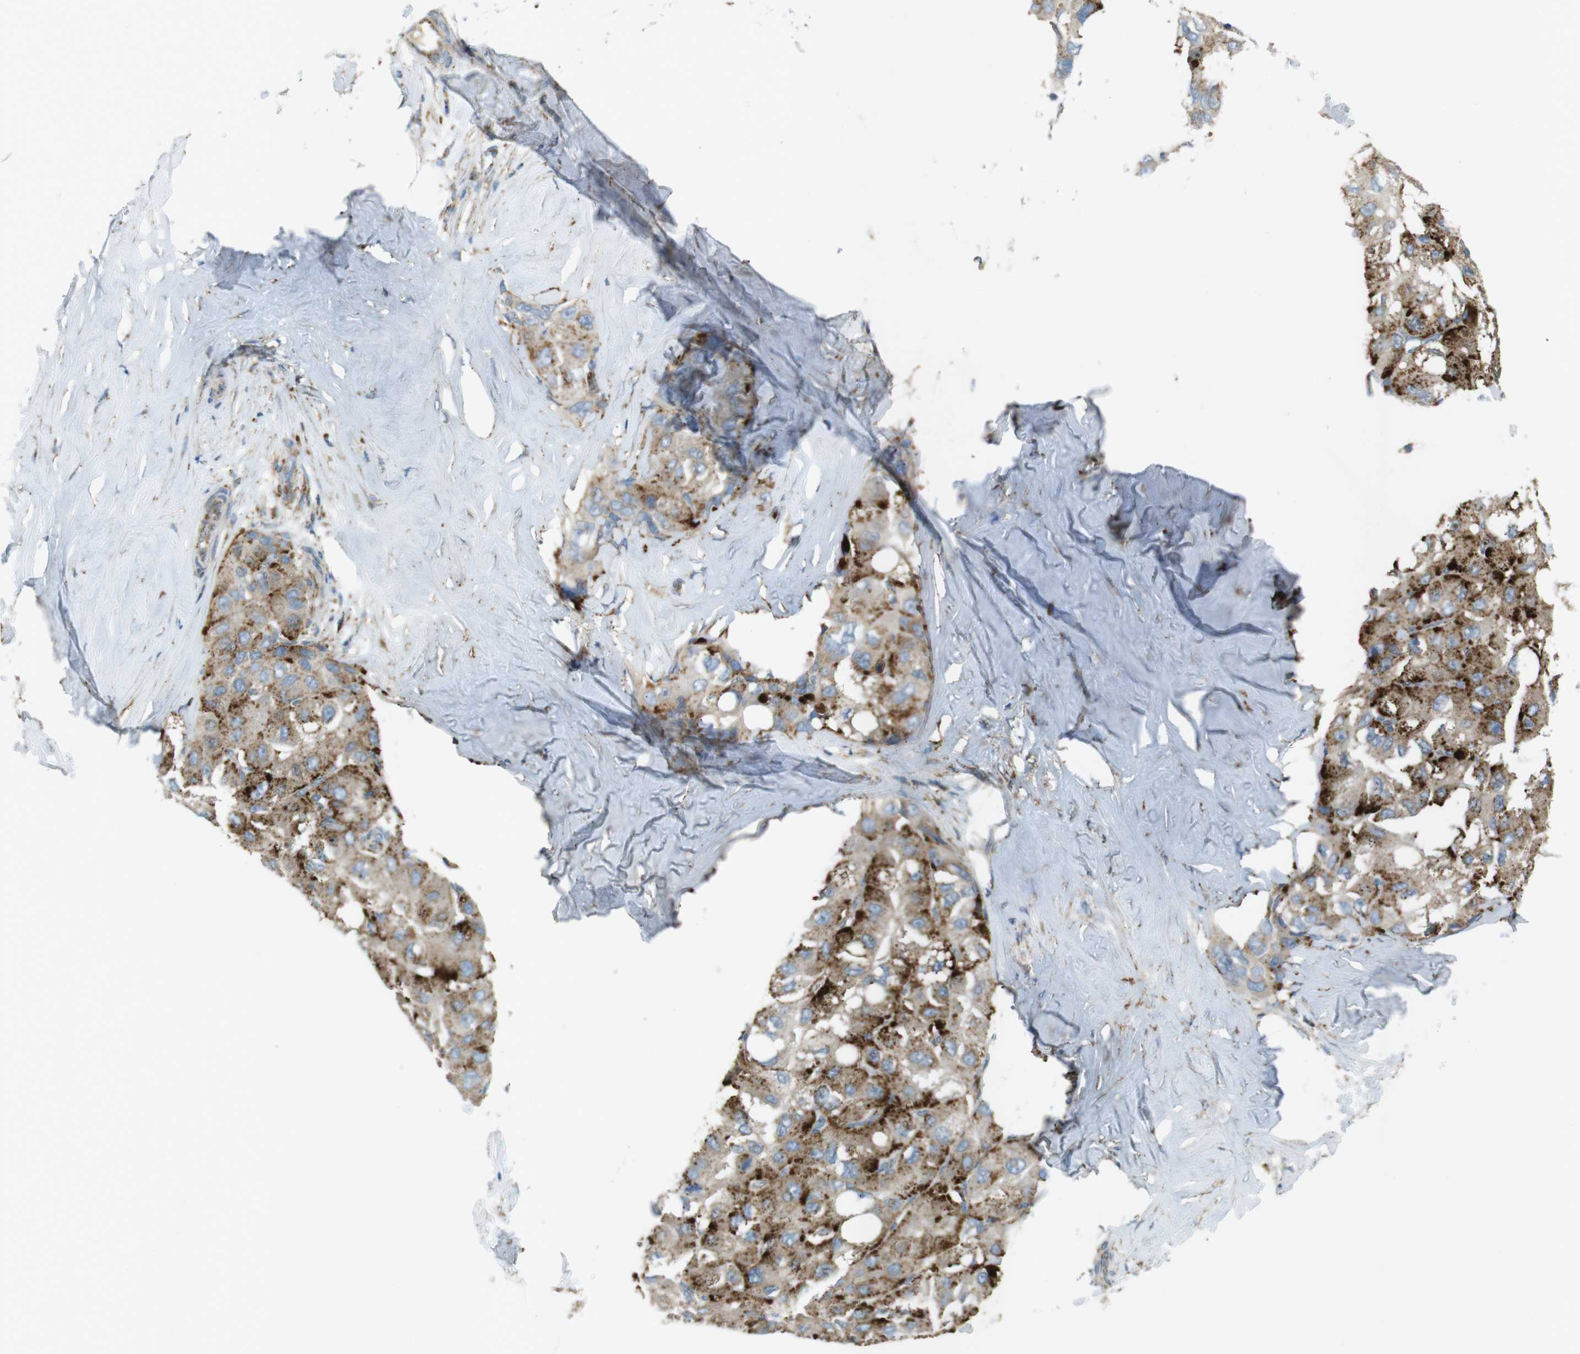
{"staining": {"intensity": "strong", "quantity": ">75%", "location": "cytoplasmic/membranous"}, "tissue": "liver cancer", "cell_type": "Tumor cells", "image_type": "cancer", "snomed": [{"axis": "morphology", "description": "Carcinoma, Hepatocellular, NOS"}, {"axis": "topography", "description": "Liver"}], "caption": "Liver cancer (hepatocellular carcinoma) stained with immunohistochemistry (IHC) reveals strong cytoplasmic/membranous positivity in about >75% of tumor cells. The staining was performed using DAB (3,3'-diaminobenzidine) to visualize the protein expression in brown, while the nuclei were stained in blue with hematoxylin (Magnification: 20x).", "gene": "LAMP1", "patient": {"sex": "male", "age": 80}}